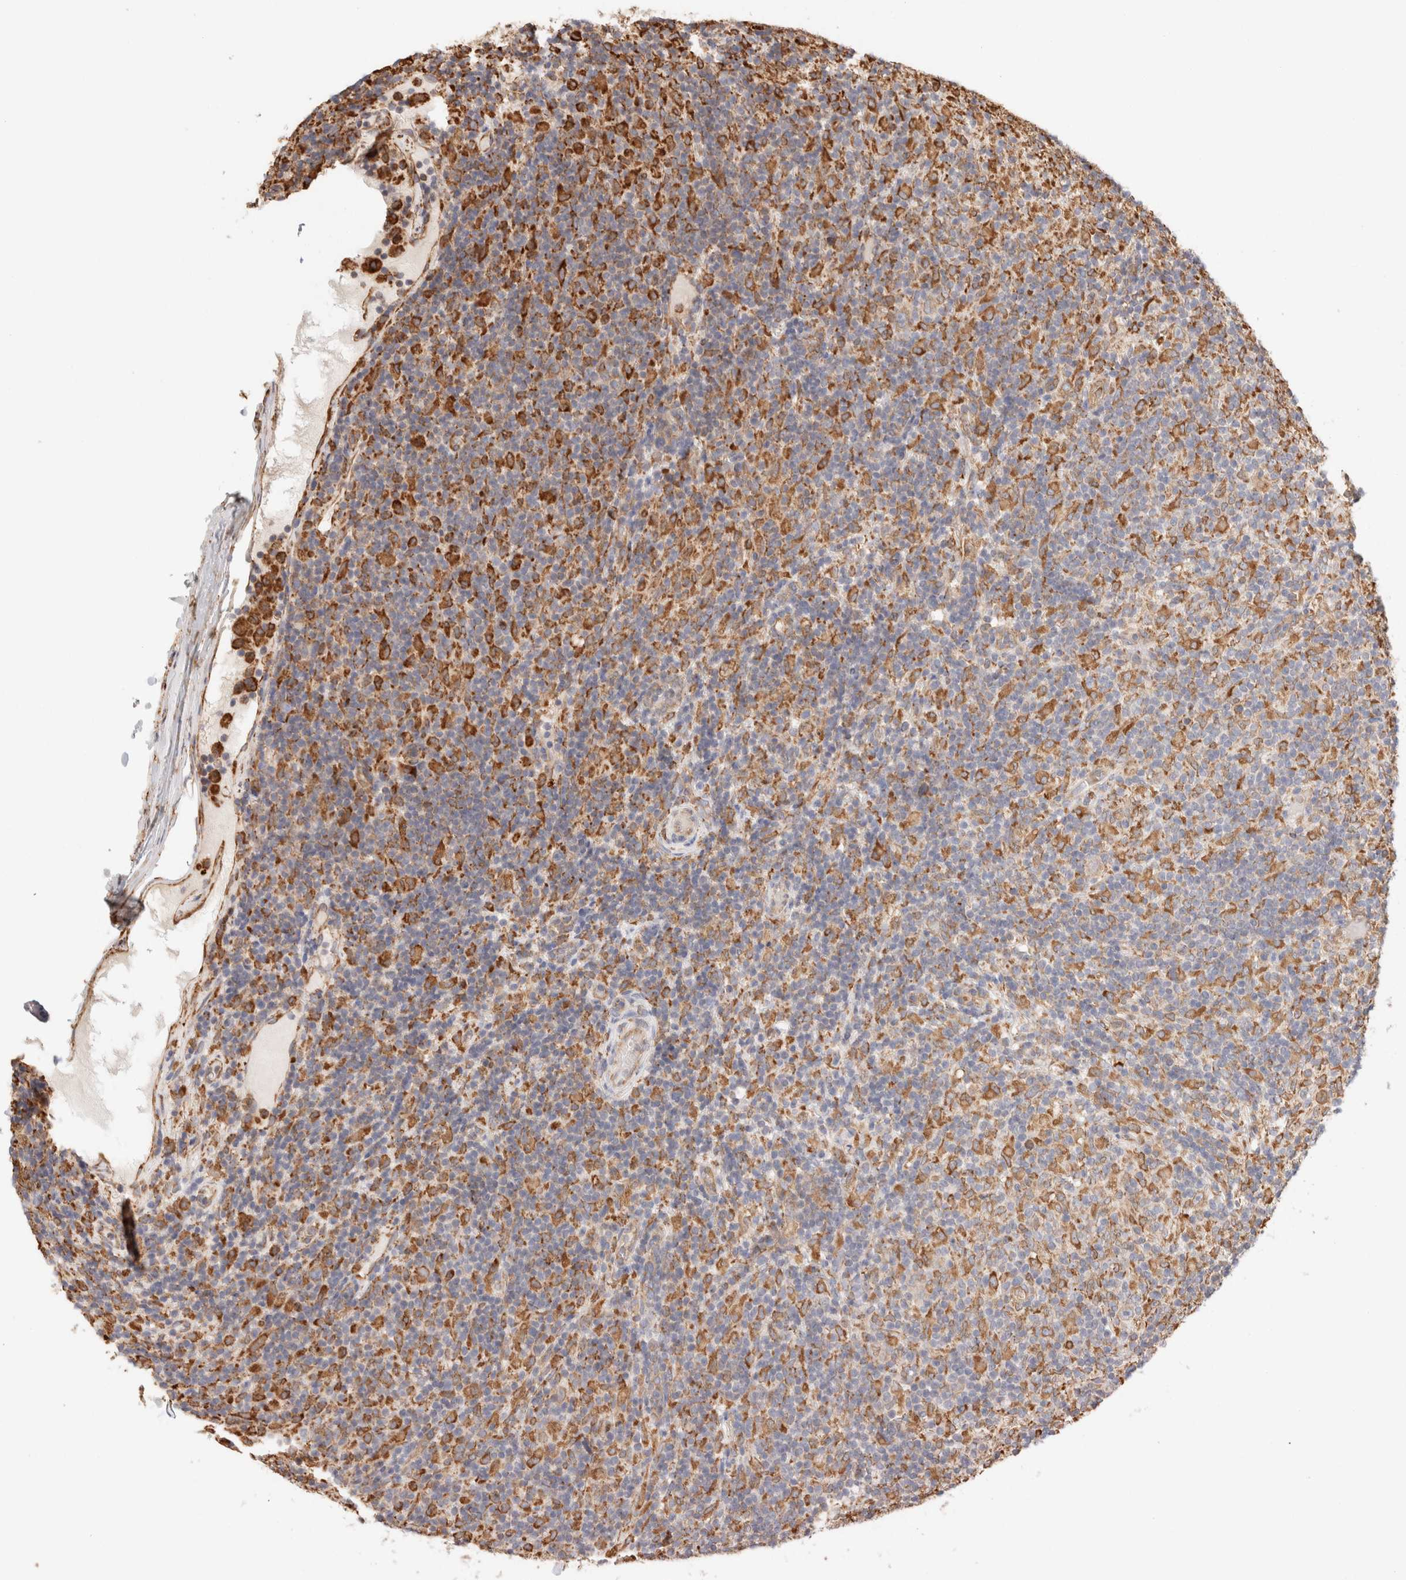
{"staining": {"intensity": "moderate", "quantity": ">75%", "location": "cytoplasmic/membranous"}, "tissue": "lymphoma", "cell_type": "Tumor cells", "image_type": "cancer", "snomed": [{"axis": "morphology", "description": "Hodgkin's disease, NOS"}, {"axis": "topography", "description": "Lymph node"}], "caption": "Hodgkin's disease stained with DAB (3,3'-diaminobenzidine) IHC exhibits medium levels of moderate cytoplasmic/membranous positivity in approximately >75% of tumor cells. The protein is stained brown, and the nuclei are stained in blue (DAB (3,3'-diaminobenzidine) IHC with brightfield microscopy, high magnification).", "gene": "FER", "patient": {"sex": "male", "age": 70}}